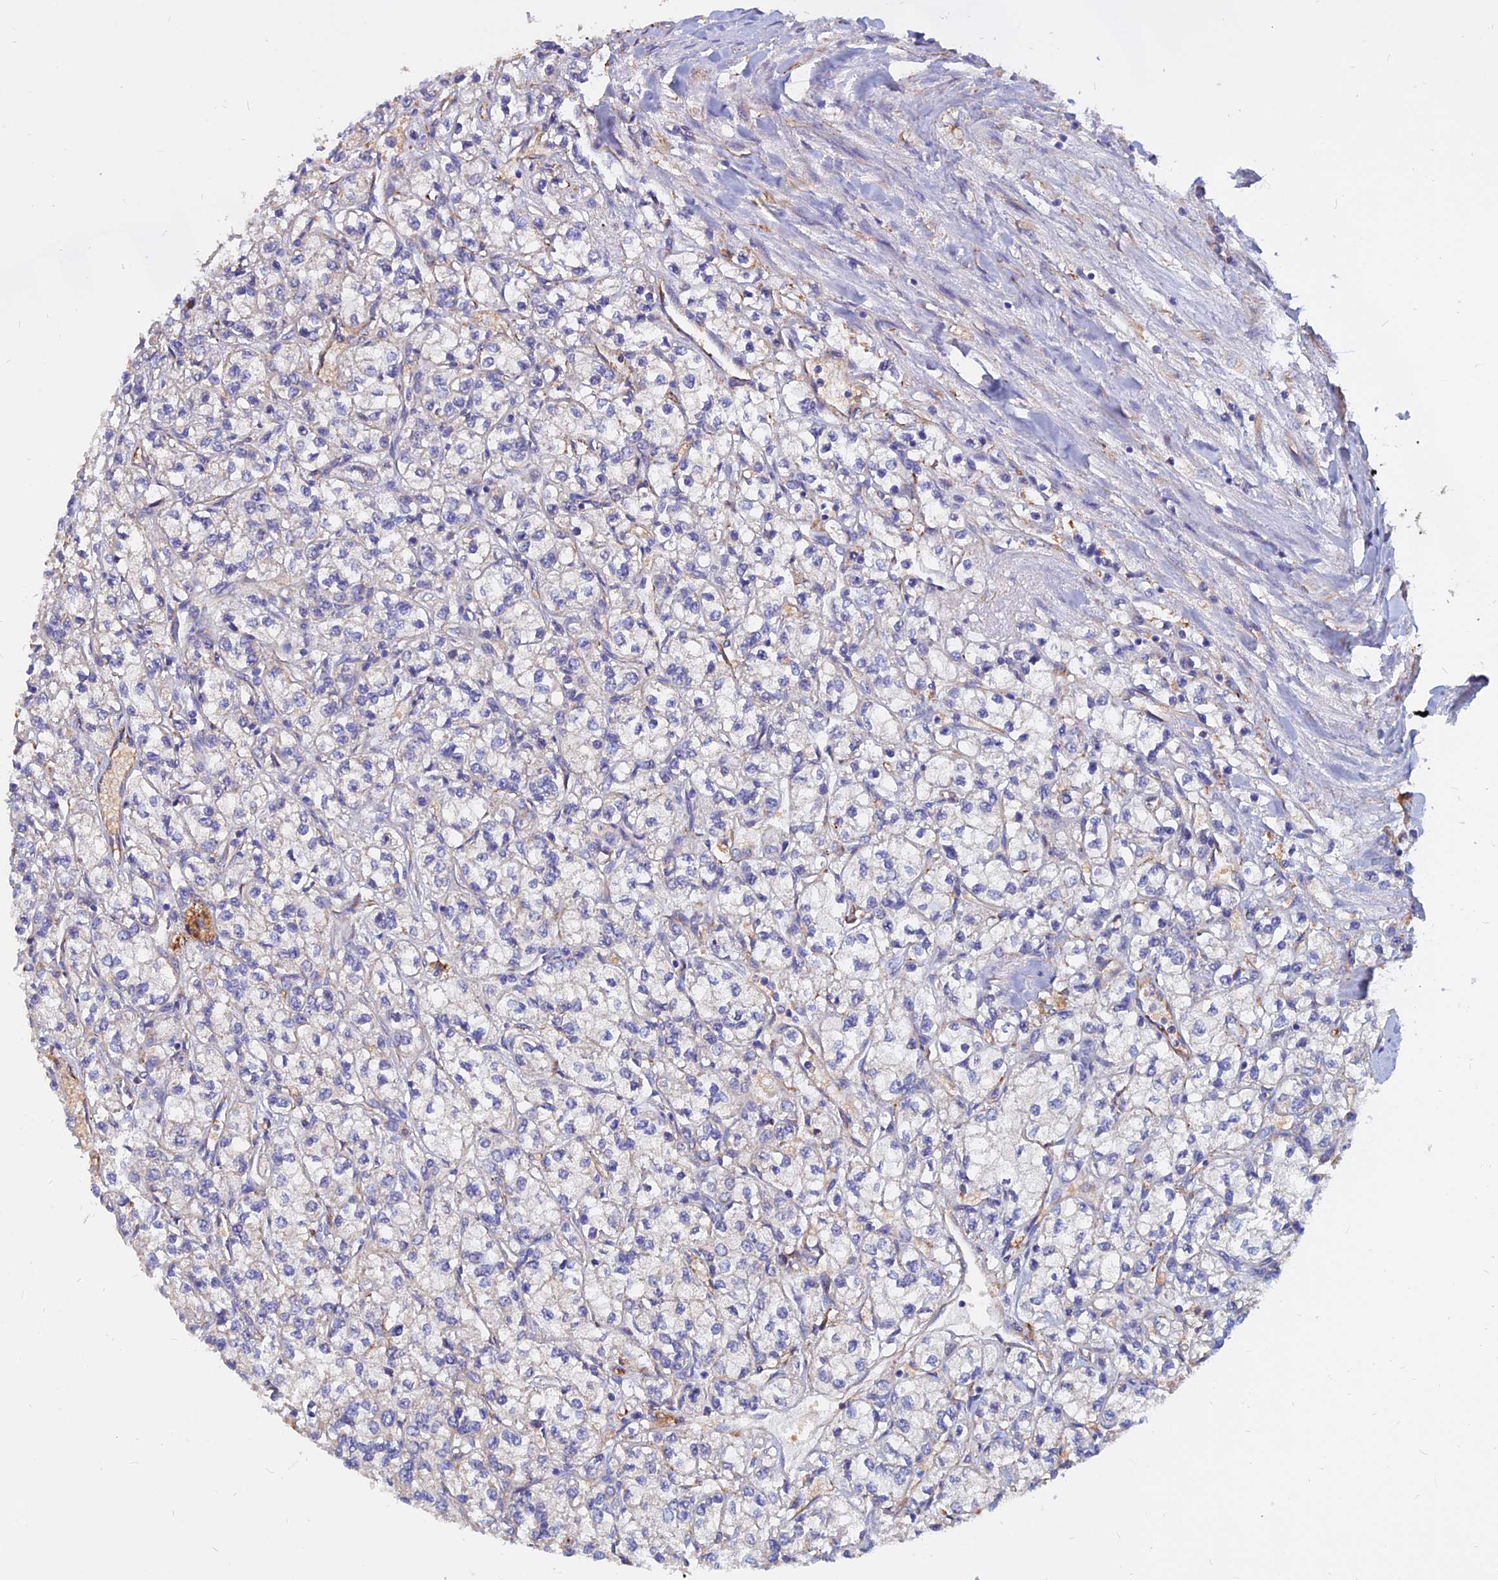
{"staining": {"intensity": "negative", "quantity": "none", "location": "none"}, "tissue": "renal cancer", "cell_type": "Tumor cells", "image_type": "cancer", "snomed": [{"axis": "morphology", "description": "Adenocarcinoma, NOS"}, {"axis": "topography", "description": "Kidney"}], "caption": "A high-resolution photomicrograph shows immunohistochemistry staining of renal adenocarcinoma, which exhibits no significant expression in tumor cells.", "gene": "CDK18", "patient": {"sex": "male", "age": 80}}